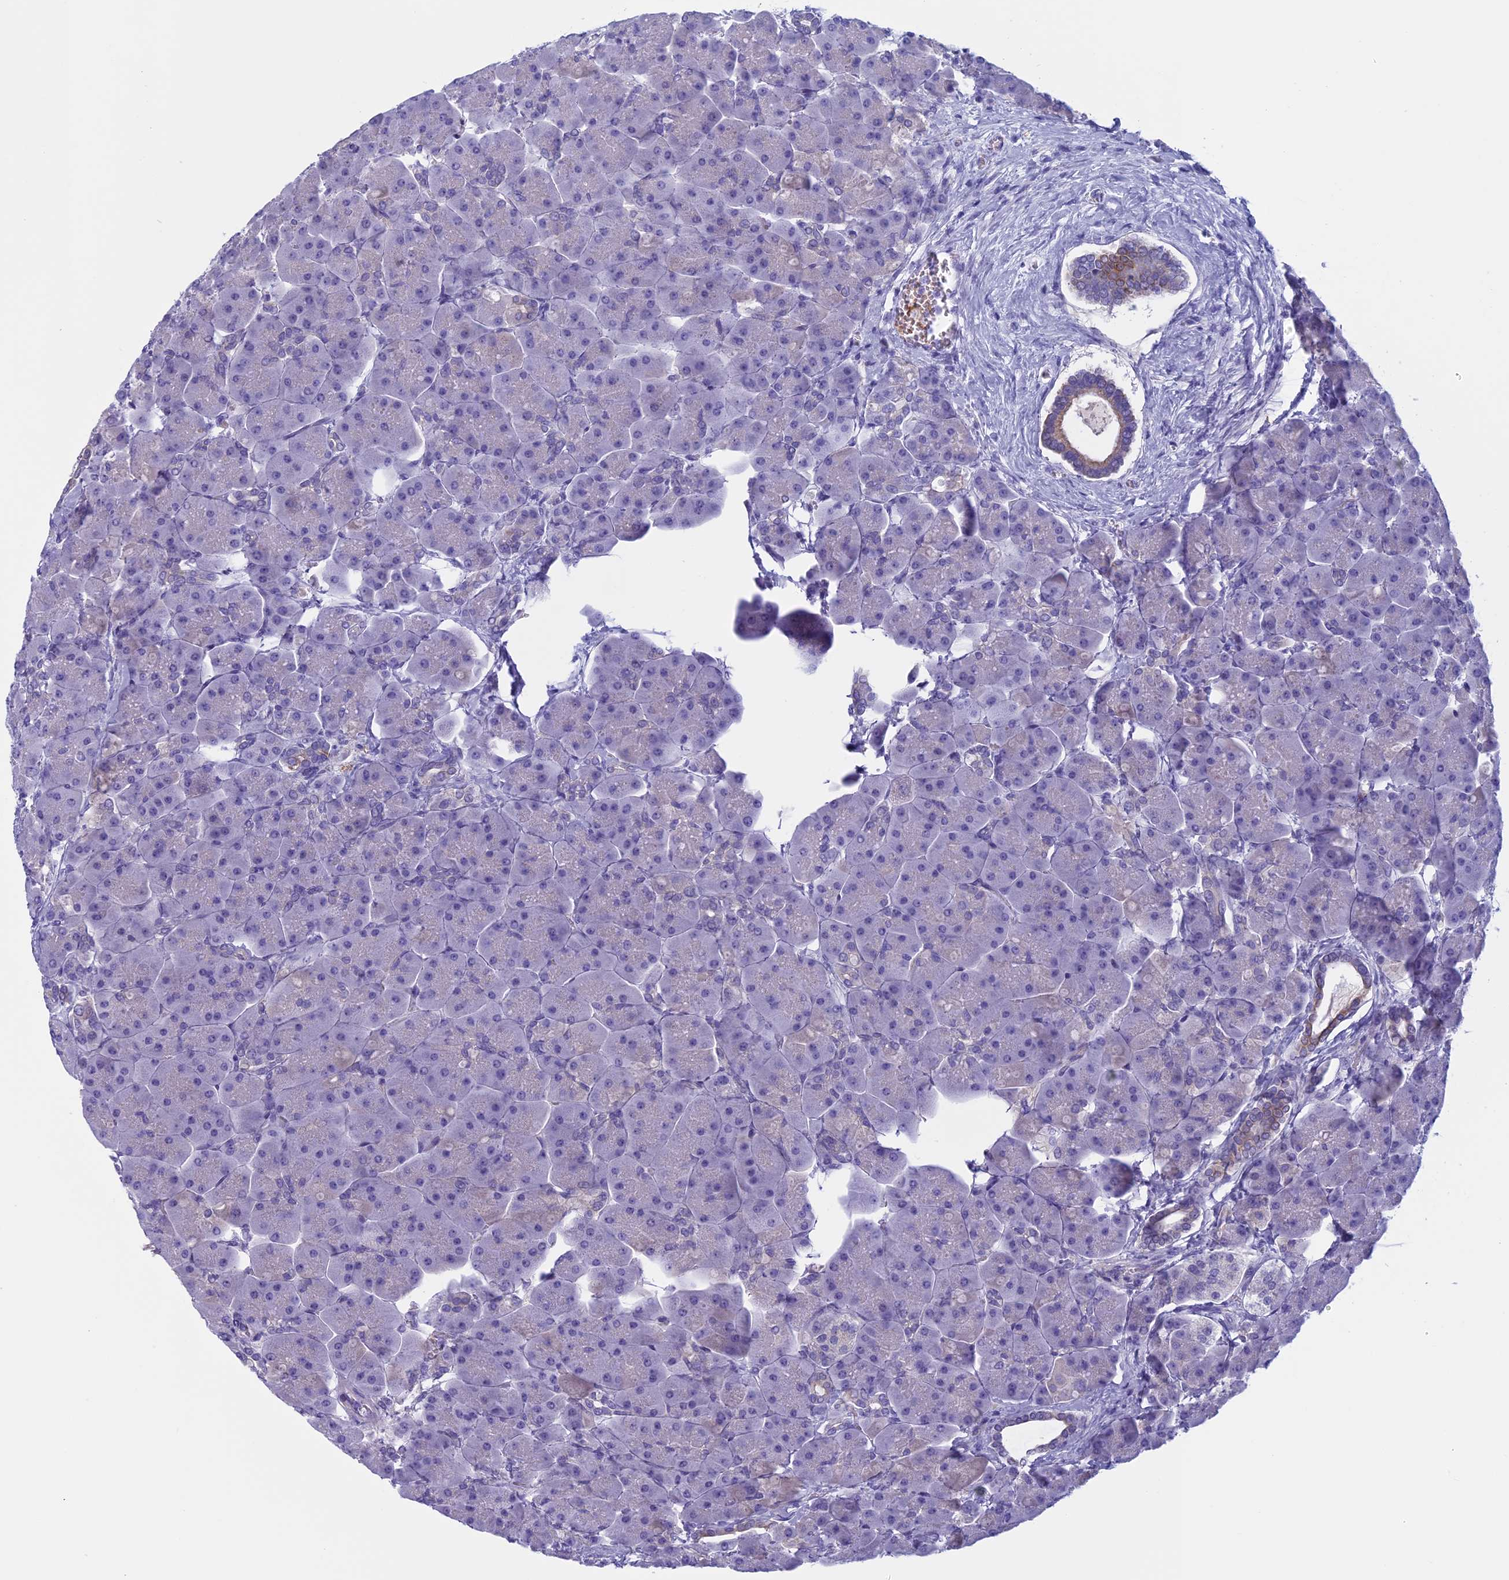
{"staining": {"intensity": "weak", "quantity": "<25%", "location": "cytoplasmic/membranous"}, "tissue": "pancreas", "cell_type": "Exocrine glandular cells", "image_type": "normal", "snomed": [{"axis": "morphology", "description": "Normal tissue, NOS"}, {"axis": "topography", "description": "Pancreas"}], "caption": "Immunohistochemical staining of benign pancreas shows no significant staining in exocrine glandular cells. (Stains: DAB immunohistochemistry (IHC) with hematoxylin counter stain, Microscopy: brightfield microscopy at high magnification).", "gene": "ANGPTL2", "patient": {"sex": "male", "age": 66}}